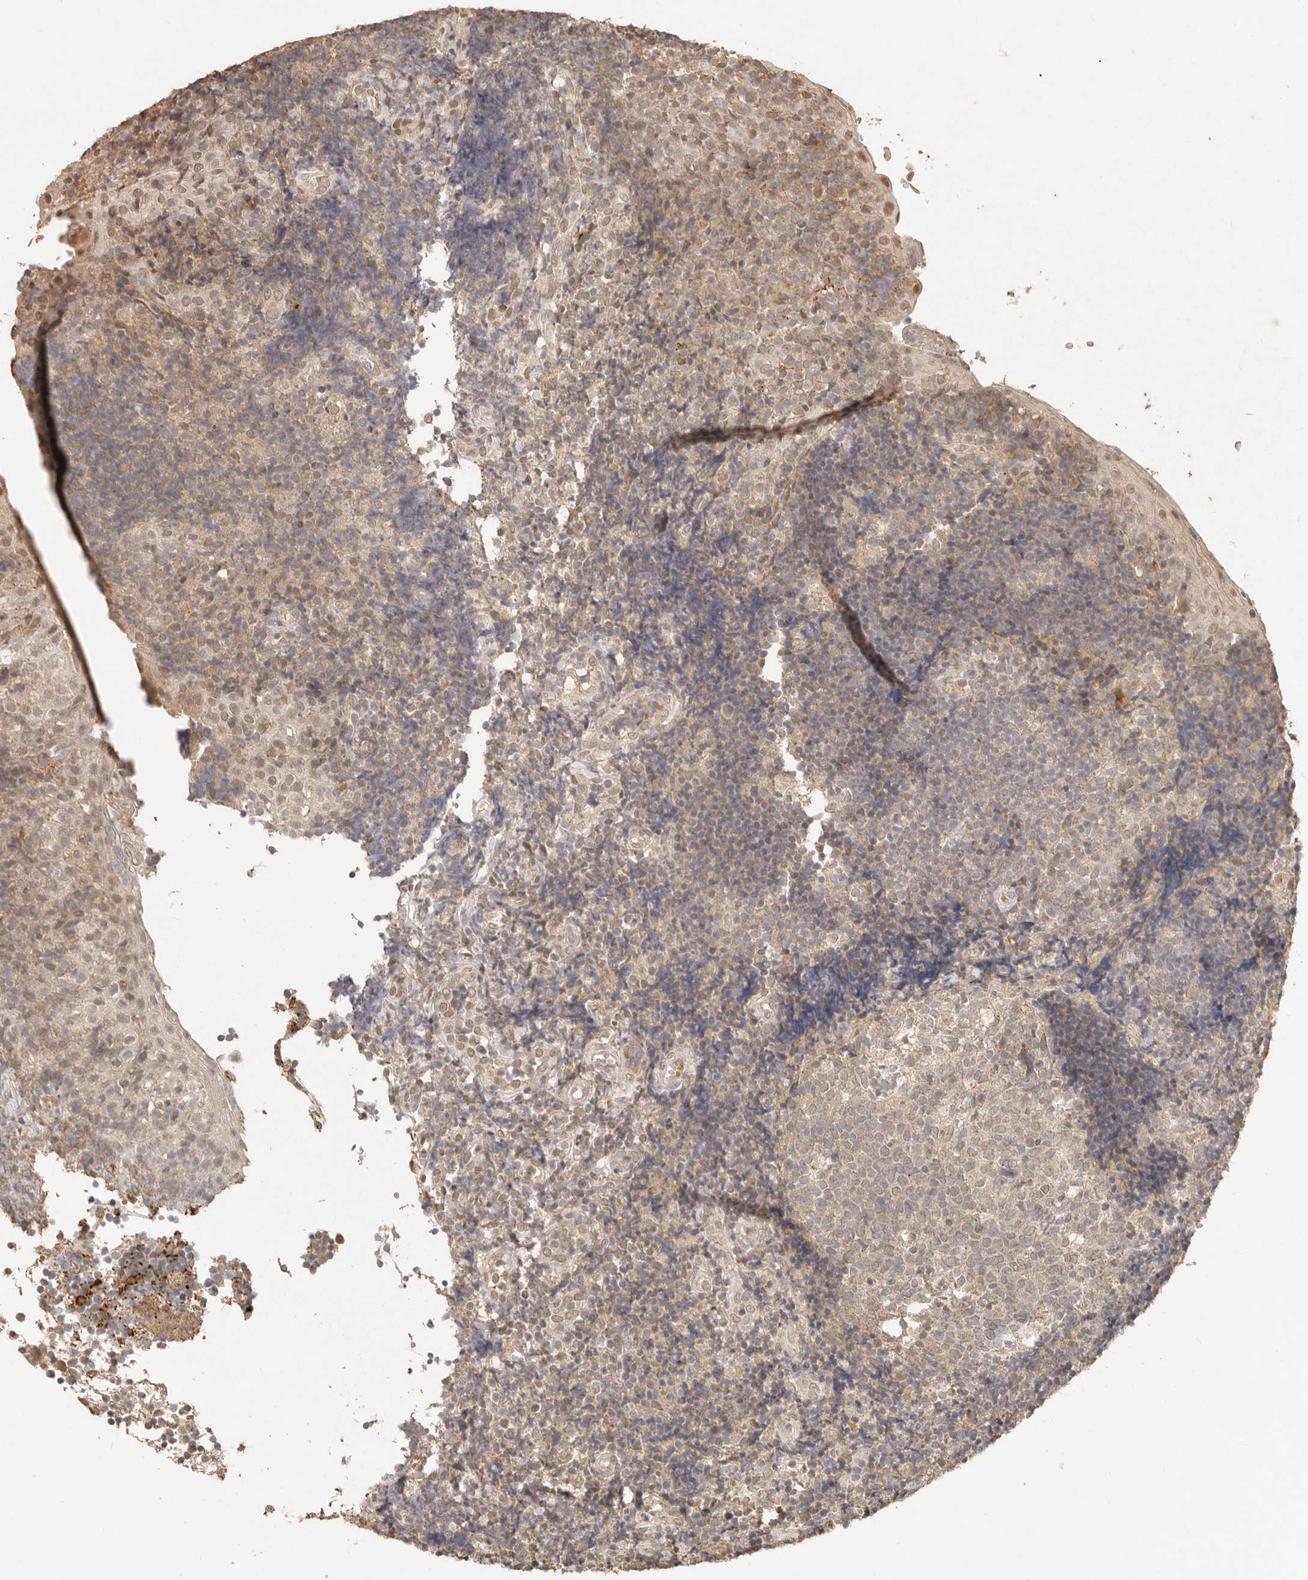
{"staining": {"intensity": "weak", "quantity": "<25%", "location": "cytoplasmic/membranous"}, "tissue": "tonsil", "cell_type": "Germinal center cells", "image_type": "normal", "snomed": [{"axis": "morphology", "description": "Normal tissue, NOS"}, {"axis": "topography", "description": "Tonsil"}], "caption": "IHC micrograph of unremarkable human tonsil stained for a protein (brown), which displays no positivity in germinal center cells.", "gene": "LMO4", "patient": {"sex": "female", "age": 40}}